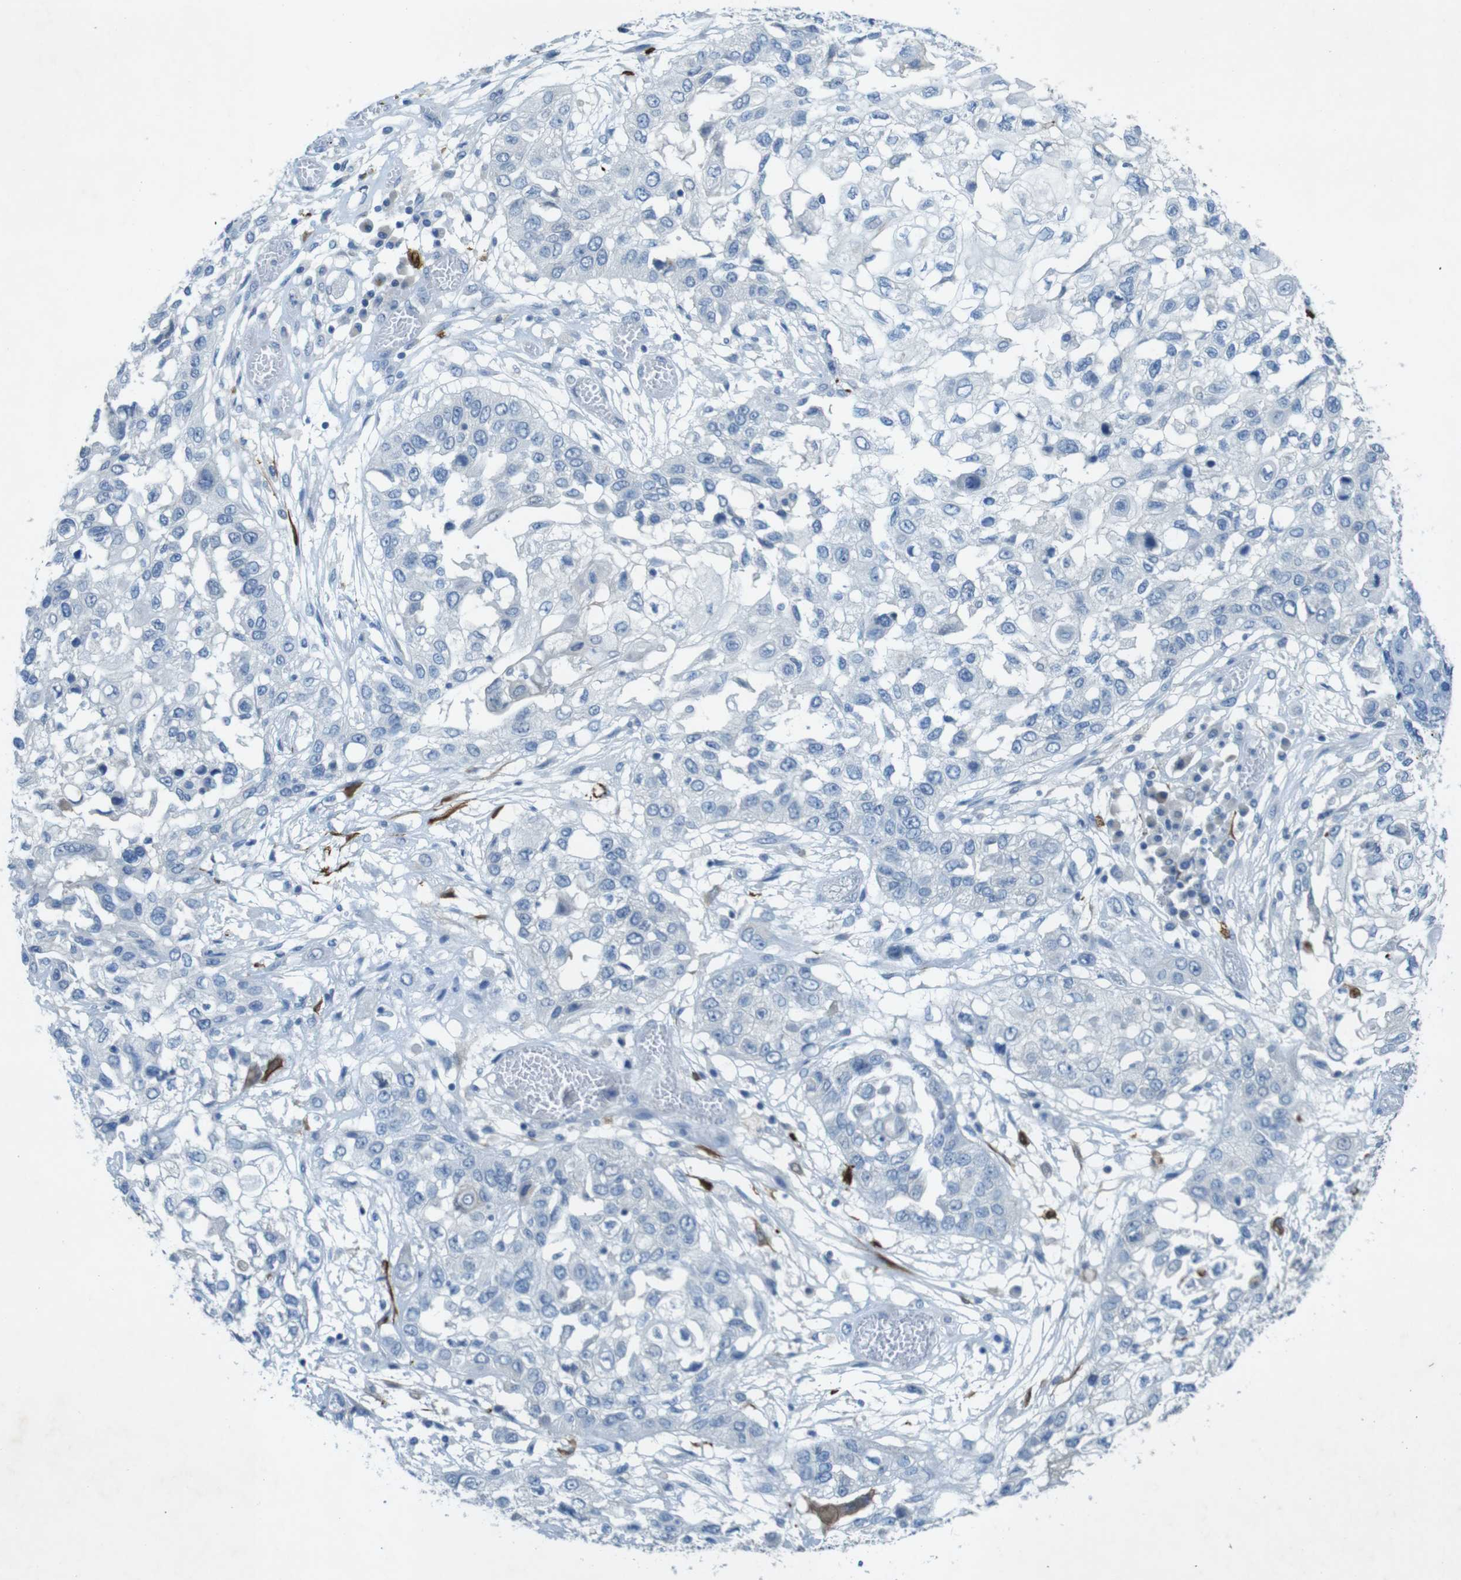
{"staining": {"intensity": "negative", "quantity": "none", "location": "none"}, "tissue": "lung cancer", "cell_type": "Tumor cells", "image_type": "cancer", "snomed": [{"axis": "morphology", "description": "Squamous cell carcinoma, NOS"}, {"axis": "topography", "description": "Lung"}], "caption": "The micrograph exhibits no significant staining in tumor cells of lung cancer (squamous cell carcinoma).", "gene": "CD320", "patient": {"sex": "male", "age": 71}}